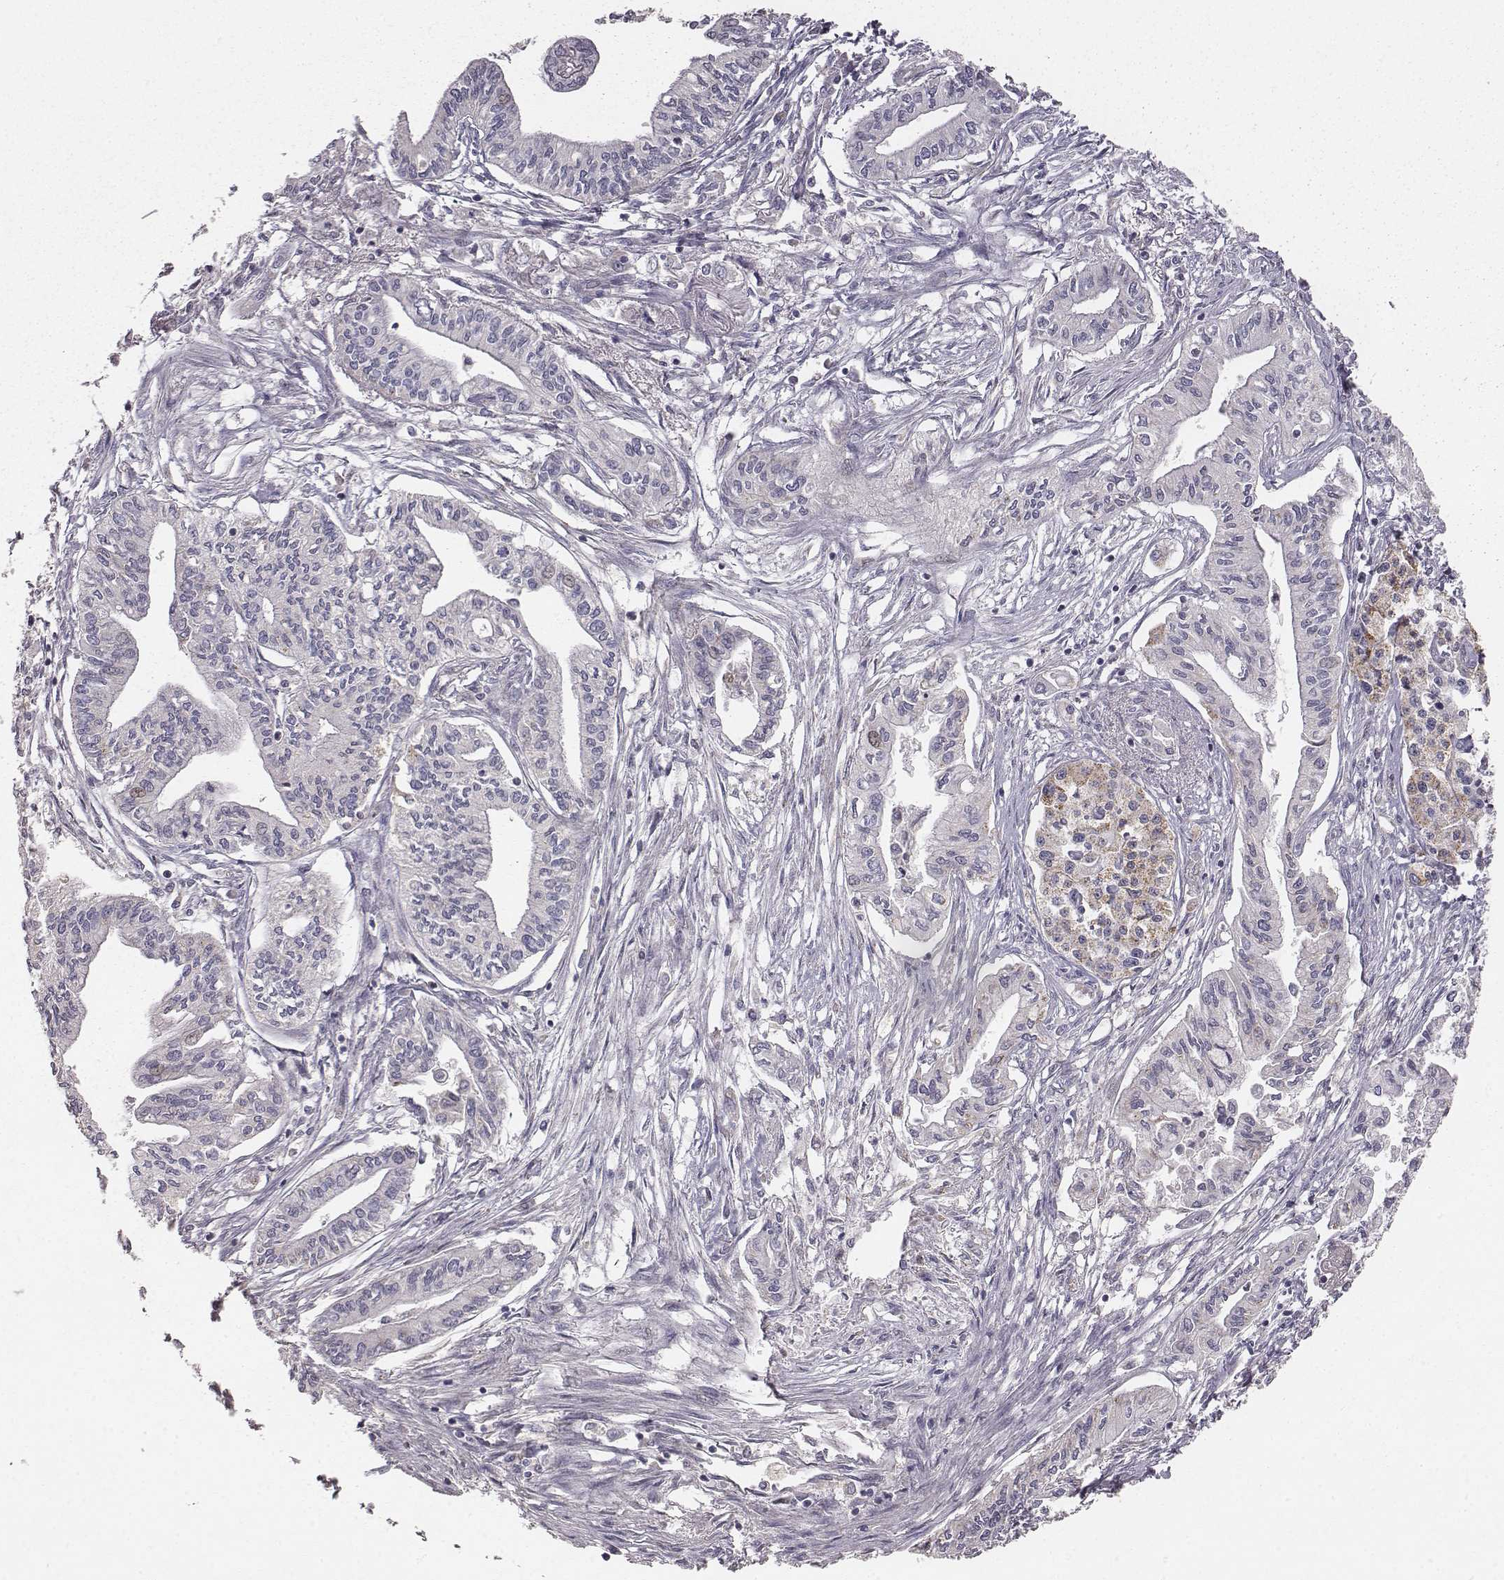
{"staining": {"intensity": "negative", "quantity": "none", "location": "none"}, "tissue": "pancreatic cancer", "cell_type": "Tumor cells", "image_type": "cancer", "snomed": [{"axis": "morphology", "description": "Adenocarcinoma, NOS"}, {"axis": "topography", "description": "Pancreas"}], "caption": "A high-resolution micrograph shows immunohistochemistry (IHC) staining of adenocarcinoma (pancreatic), which reveals no significant staining in tumor cells.", "gene": "ABCD3", "patient": {"sex": "male", "age": 60}}